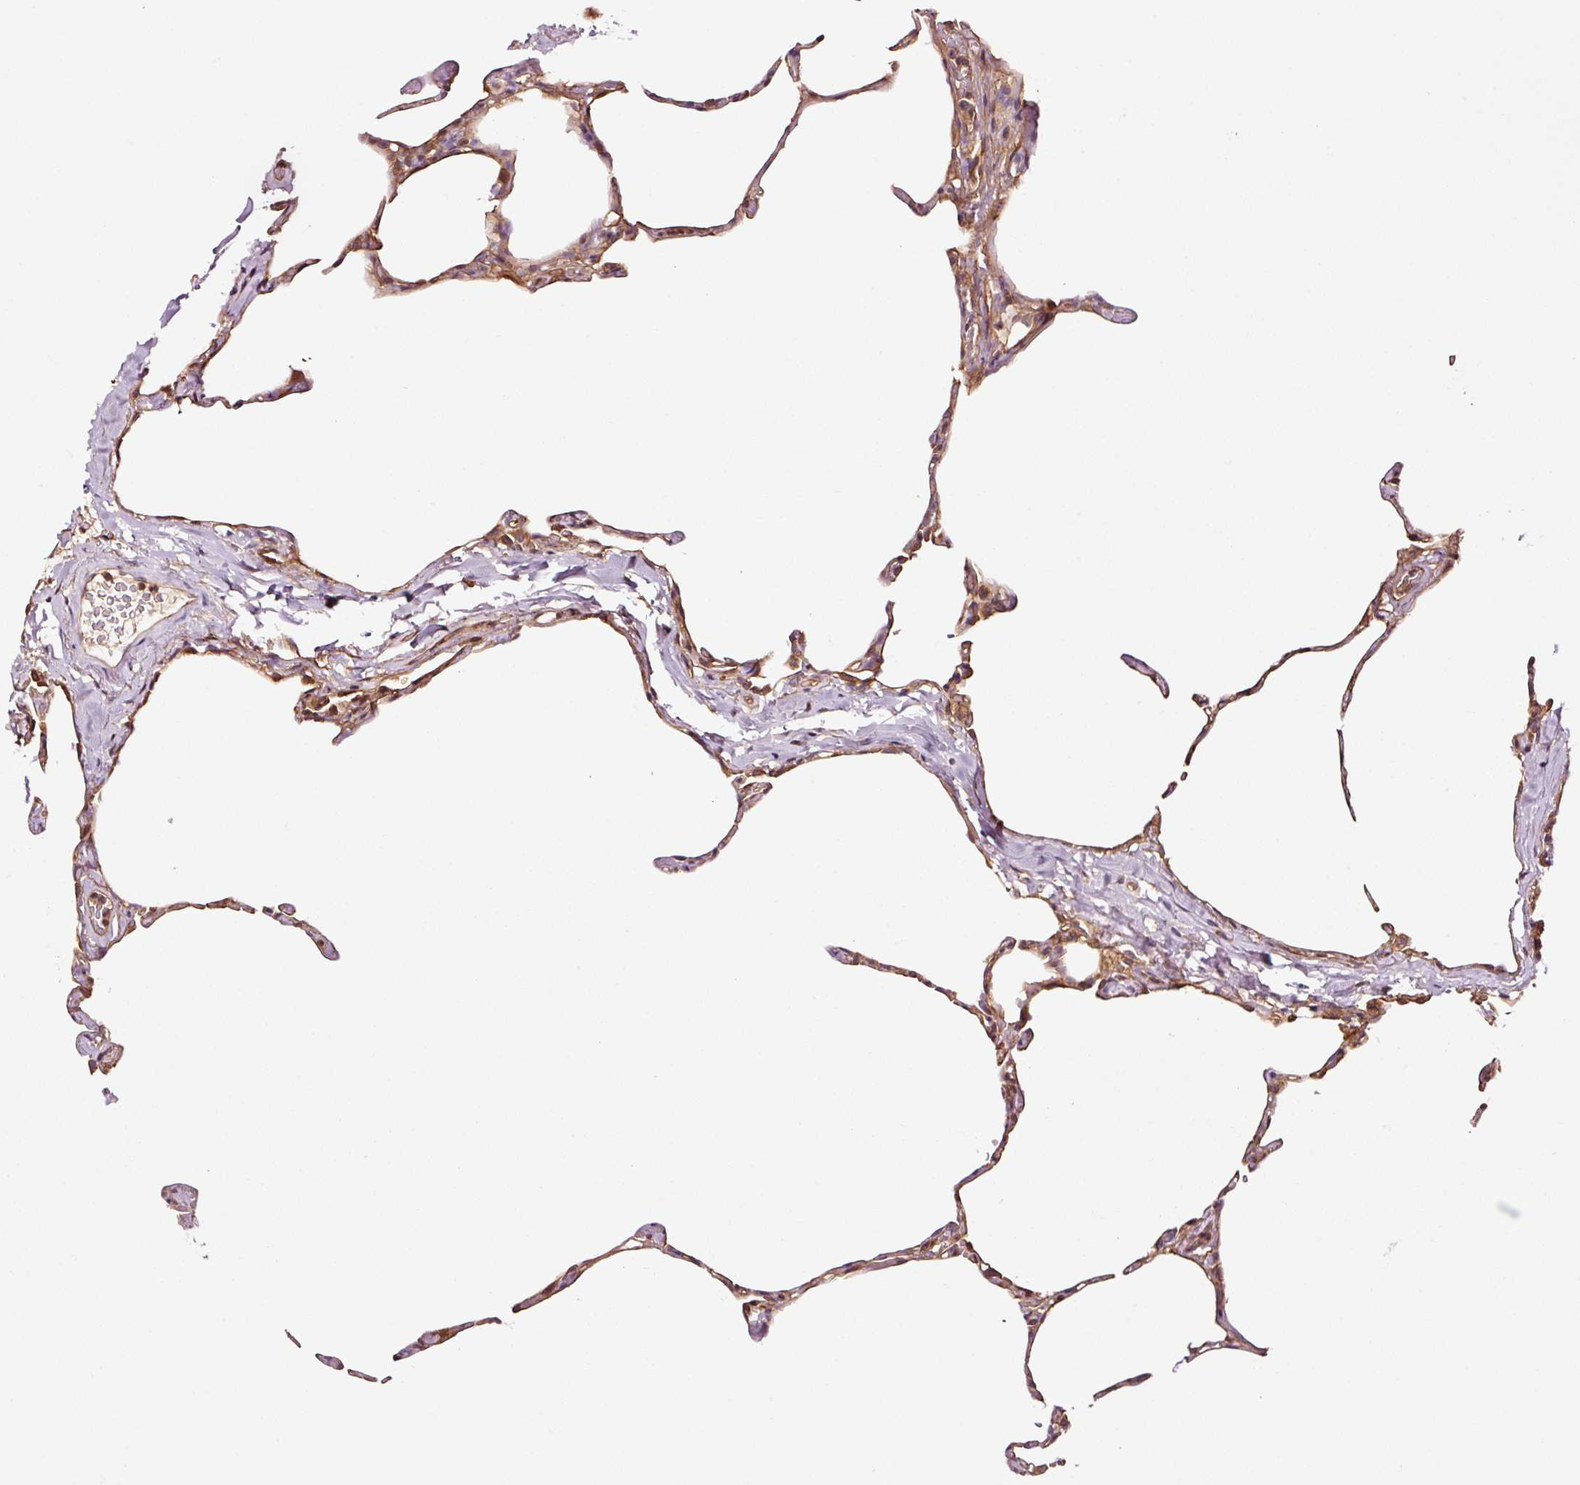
{"staining": {"intensity": "moderate", "quantity": ">75%", "location": "cytoplasmic/membranous,nuclear"}, "tissue": "lung", "cell_type": "Alveolar cells", "image_type": "normal", "snomed": [{"axis": "morphology", "description": "Normal tissue, NOS"}, {"axis": "topography", "description": "Lung"}], "caption": "Brown immunohistochemical staining in normal lung exhibits moderate cytoplasmic/membranous,nuclear staining in approximately >75% of alveolar cells. The staining was performed using DAB, with brown indicating positive protein expression. Nuclei are stained blue with hematoxylin.", "gene": "METAP1", "patient": {"sex": "male", "age": 65}}